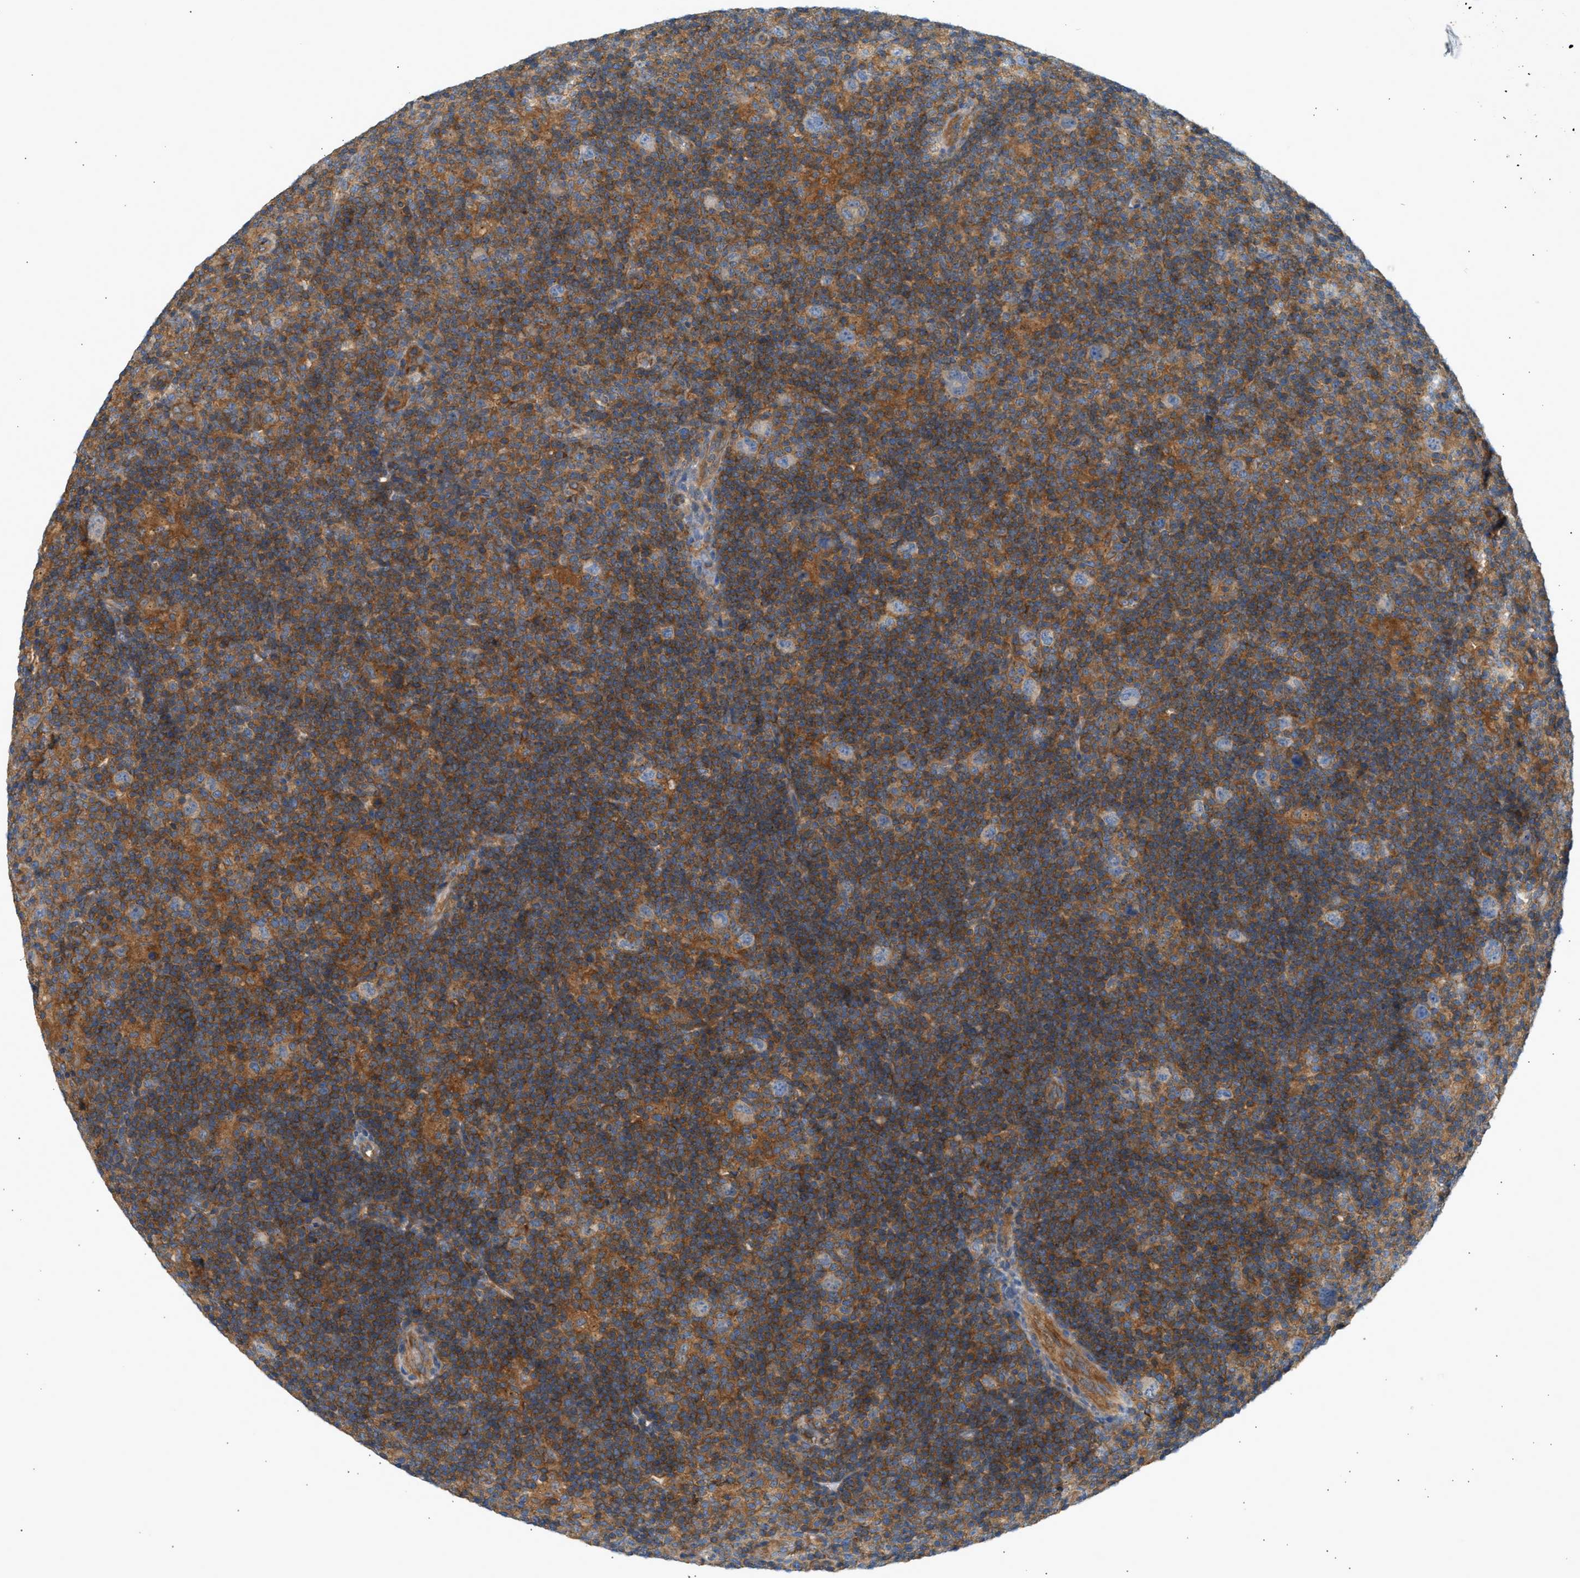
{"staining": {"intensity": "weak", "quantity": "25%-75%", "location": "cytoplasmic/membranous"}, "tissue": "lymphoma", "cell_type": "Tumor cells", "image_type": "cancer", "snomed": [{"axis": "morphology", "description": "Hodgkin's disease, NOS"}, {"axis": "topography", "description": "Lymph node"}], "caption": "Immunohistochemical staining of human lymphoma displays low levels of weak cytoplasmic/membranous expression in approximately 25%-75% of tumor cells. Using DAB (brown) and hematoxylin (blue) stains, captured at high magnification using brightfield microscopy.", "gene": "PAFAH1B1", "patient": {"sex": "female", "age": 57}}